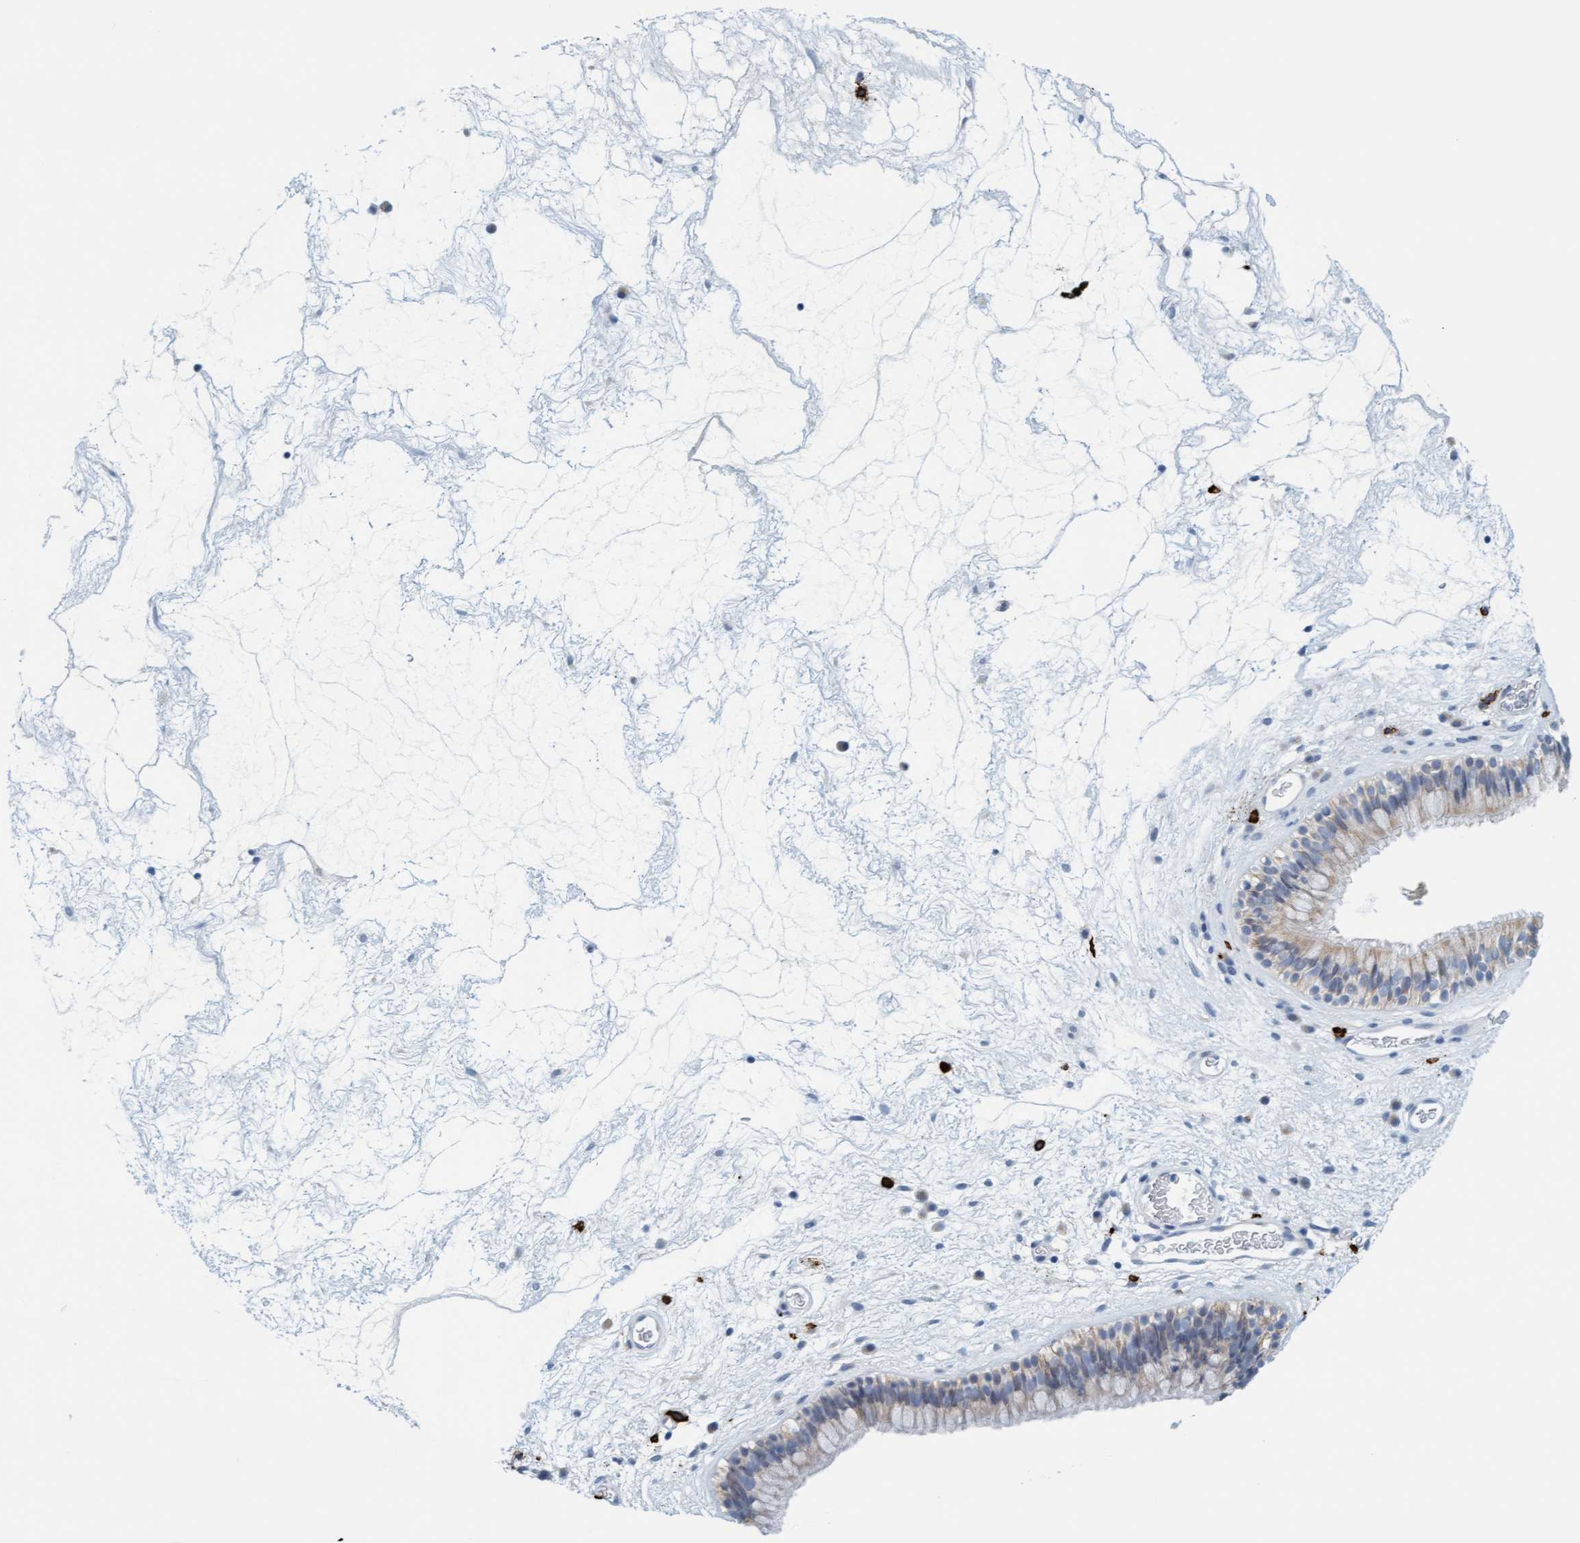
{"staining": {"intensity": "weak", "quantity": ">75%", "location": "cytoplasmic/membranous"}, "tissue": "nasopharynx", "cell_type": "Respiratory epithelial cells", "image_type": "normal", "snomed": [{"axis": "morphology", "description": "Normal tissue, NOS"}, {"axis": "morphology", "description": "Inflammation, NOS"}, {"axis": "topography", "description": "Nasopharynx"}], "caption": "A histopathology image of nasopharynx stained for a protein shows weak cytoplasmic/membranous brown staining in respiratory epithelial cells. Immunohistochemistry stains the protein in brown and the nuclei are stained blue.", "gene": "CPA3", "patient": {"sex": "male", "age": 48}}